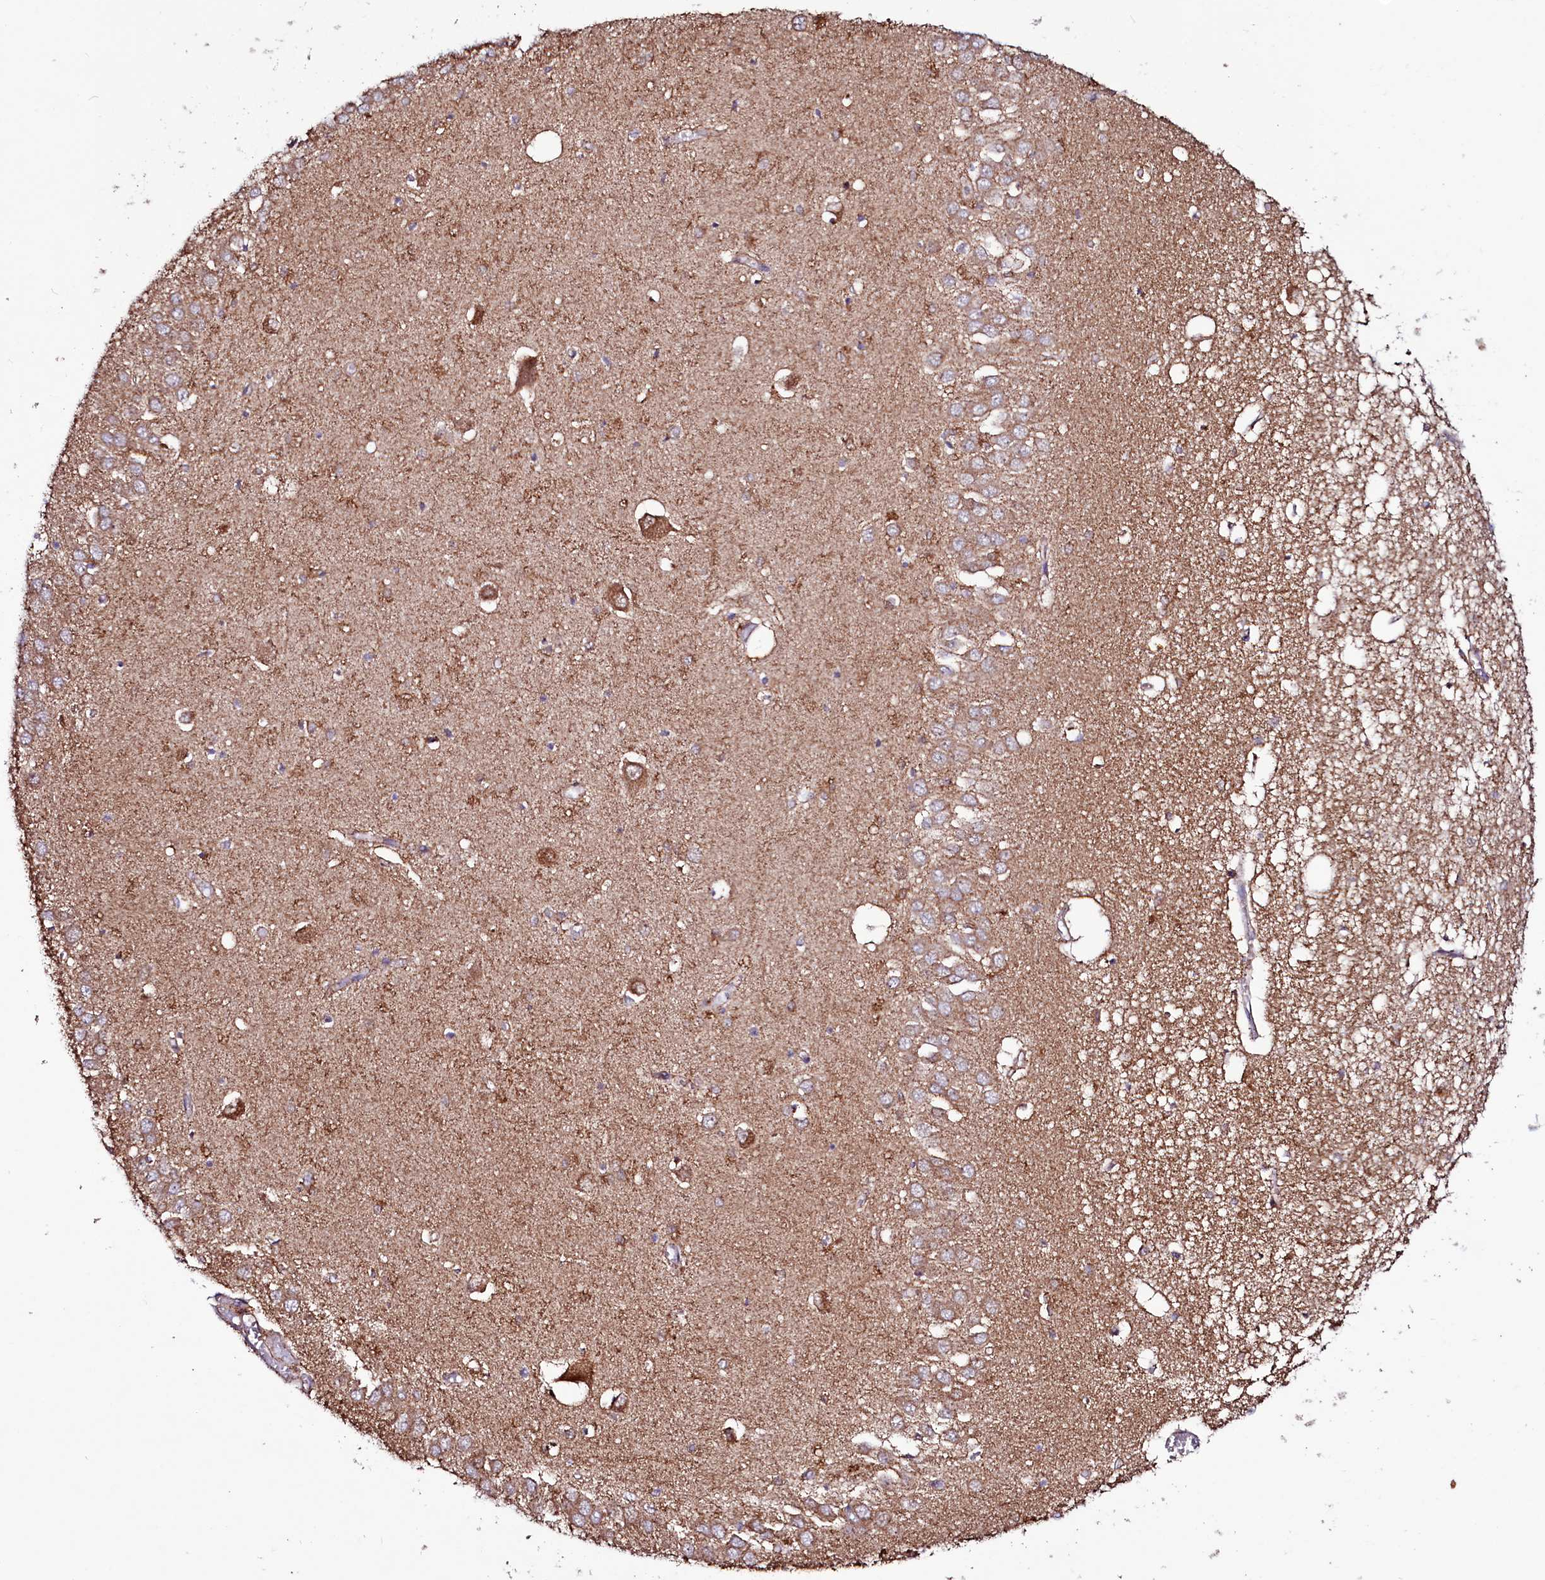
{"staining": {"intensity": "moderate", "quantity": "<25%", "location": "cytoplasmic/membranous"}, "tissue": "hippocampus", "cell_type": "Glial cells", "image_type": "normal", "snomed": [{"axis": "morphology", "description": "Normal tissue, NOS"}, {"axis": "topography", "description": "Hippocampus"}], "caption": "Protein expression analysis of benign hippocampus exhibits moderate cytoplasmic/membranous positivity in about <25% of glial cells. (Brightfield microscopy of DAB IHC at high magnification).", "gene": "STARD5", "patient": {"sex": "male", "age": 70}}